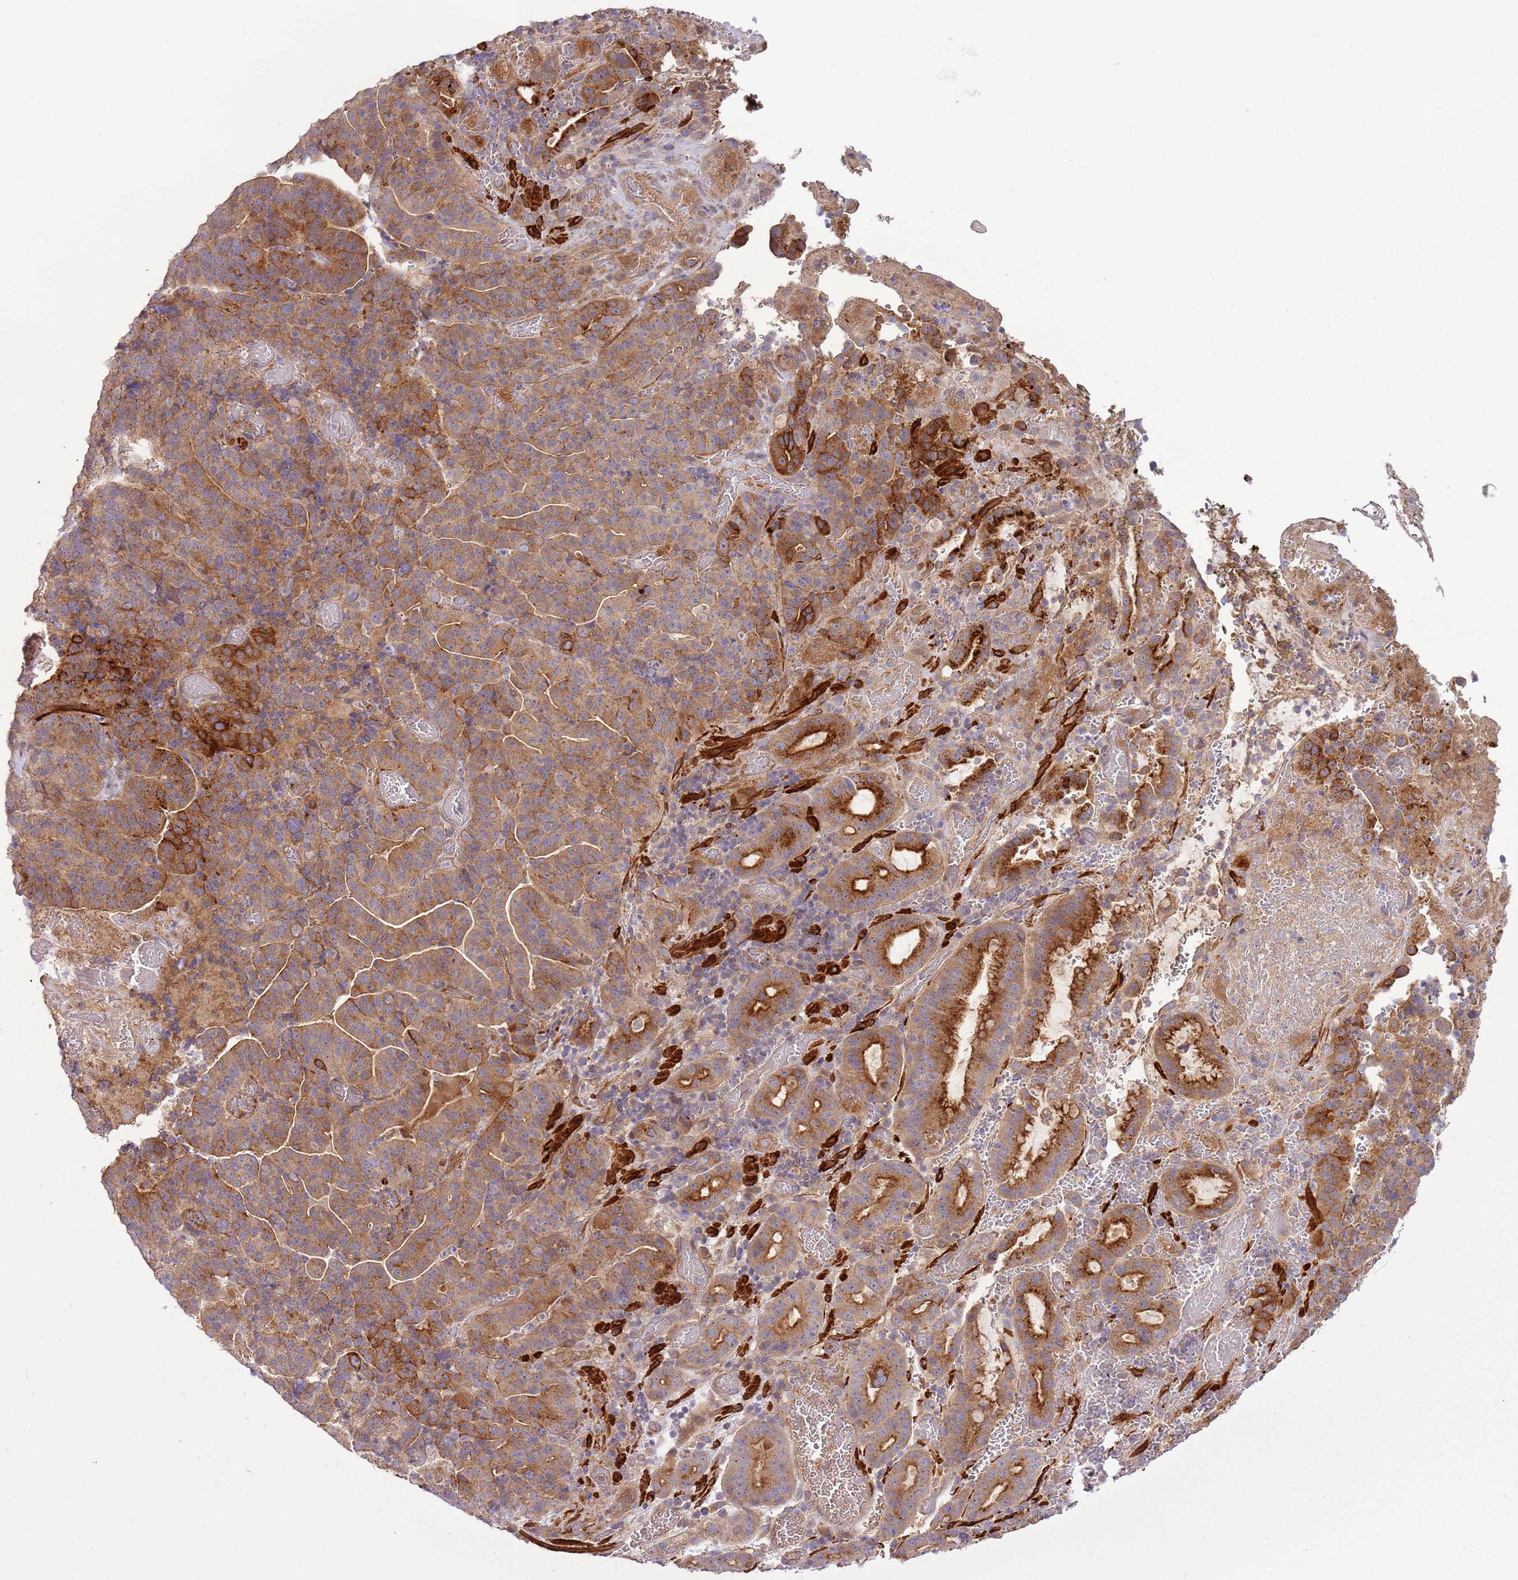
{"staining": {"intensity": "moderate", "quantity": ">75%", "location": "cytoplasmic/membranous"}, "tissue": "stomach cancer", "cell_type": "Tumor cells", "image_type": "cancer", "snomed": [{"axis": "morphology", "description": "Adenocarcinoma, NOS"}, {"axis": "topography", "description": "Stomach"}], "caption": "Immunohistochemistry (IHC) staining of stomach cancer (adenocarcinoma), which demonstrates medium levels of moderate cytoplasmic/membranous staining in approximately >75% of tumor cells indicating moderate cytoplasmic/membranous protein staining. The staining was performed using DAB (brown) for protein detection and nuclei were counterstained in hematoxylin (blue).", "gene": "RNF128", "patient": {"sex": "male", "age": 48}}